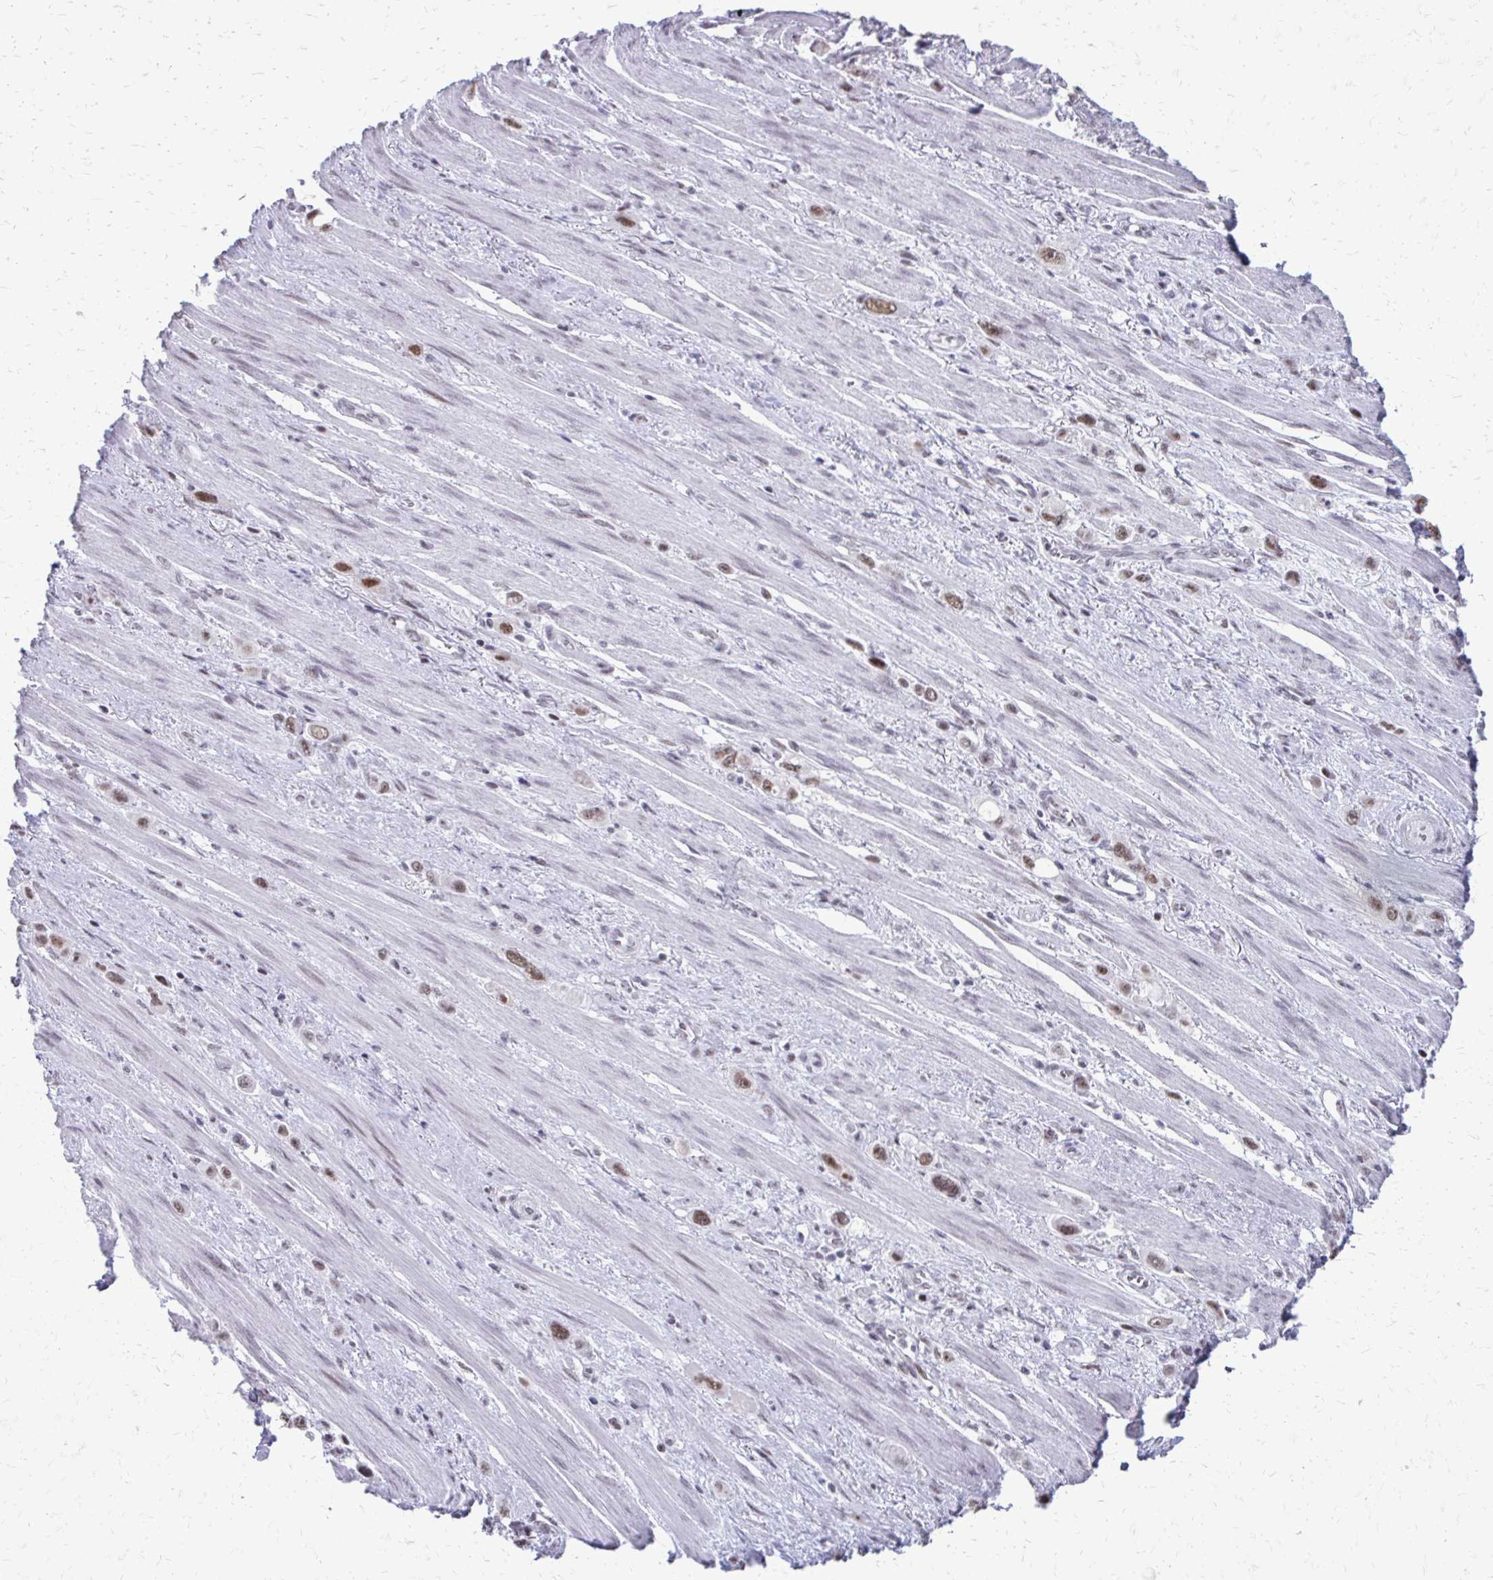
{"staining": {"intensity": "moderate", "quantity": ">75%", "location": "nuclear"}, "tissue": "stomach cancer", "cell_type": "Tumor cells", "image_type": "cancer", "snomed": [{"axis": "morphology", "description": "Adenocarcinoma, NOS"}, {"axis": "topography", "description": "Stomach, upper"}], "caption": "Immunohistochemical staining of human stomach cancer (adenocarcinoma) shows moderate nuclear protein positivity in about >75% of tumor cells.", "gene": "SS18", "patient": {"sex": "male", "age": 75}}